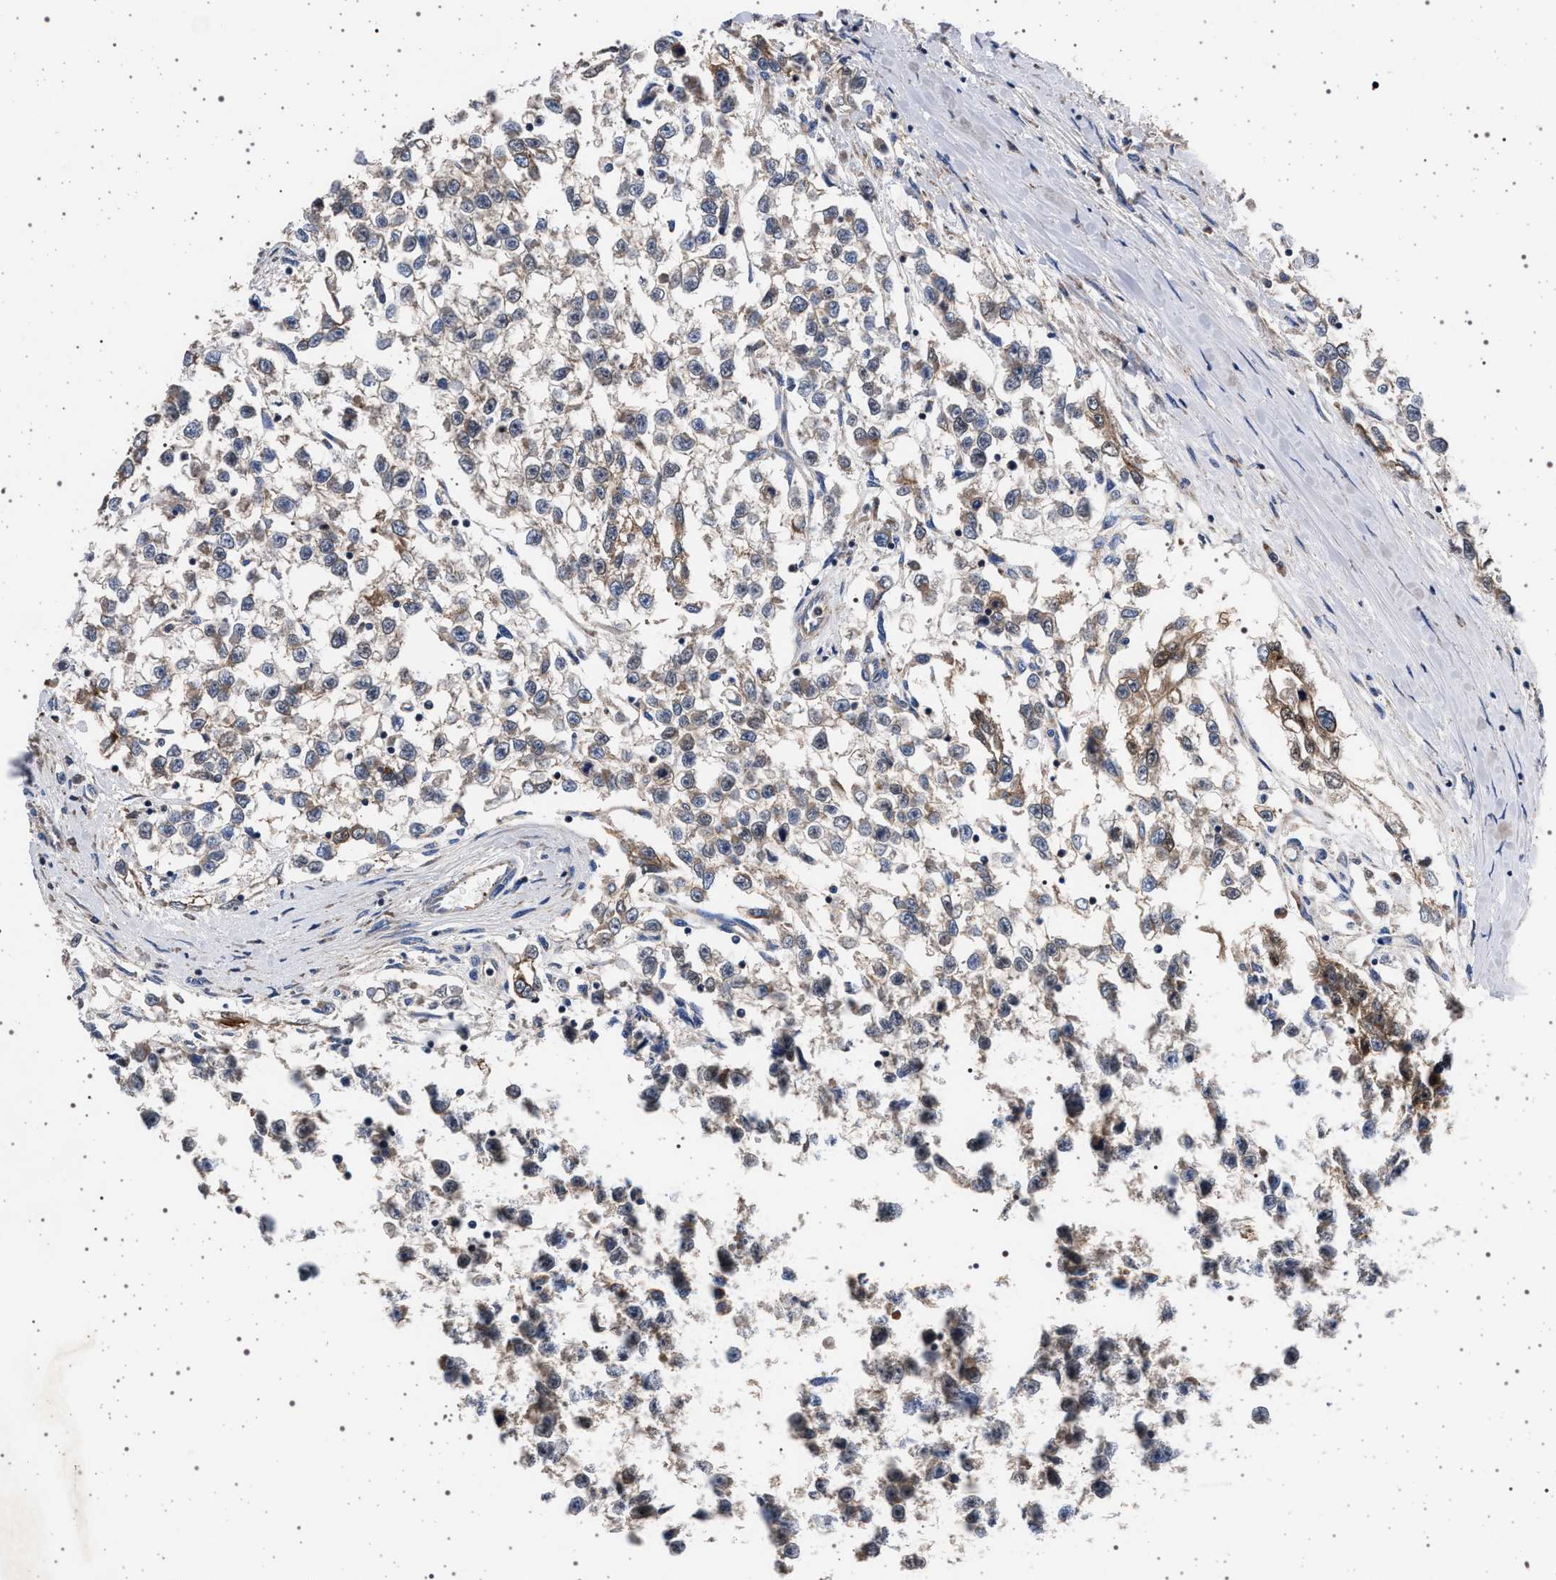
{"staining": {"intensity": "weak", "quantity": "<25%", "location": "cytoplasmic/membranous"}, "tissue": "testis cancer", "cell_type": "Tumor cells", "image_type": "cancer", "snomed": [{"axis": "morphology", "description": "Seminoma, NOS"}, {"axis": "morphology", "description": "Carcinoma, Embryonal, NOS"}, {"axis": "topography", "description": "Testis"}], "caption": "DAB immunohistochemical staining of human testis embryonal carcinoma shows no significant positivity in tumor cells.", "gene": "MAP3K2", "patient": {"sex": "male", "age": 51}}